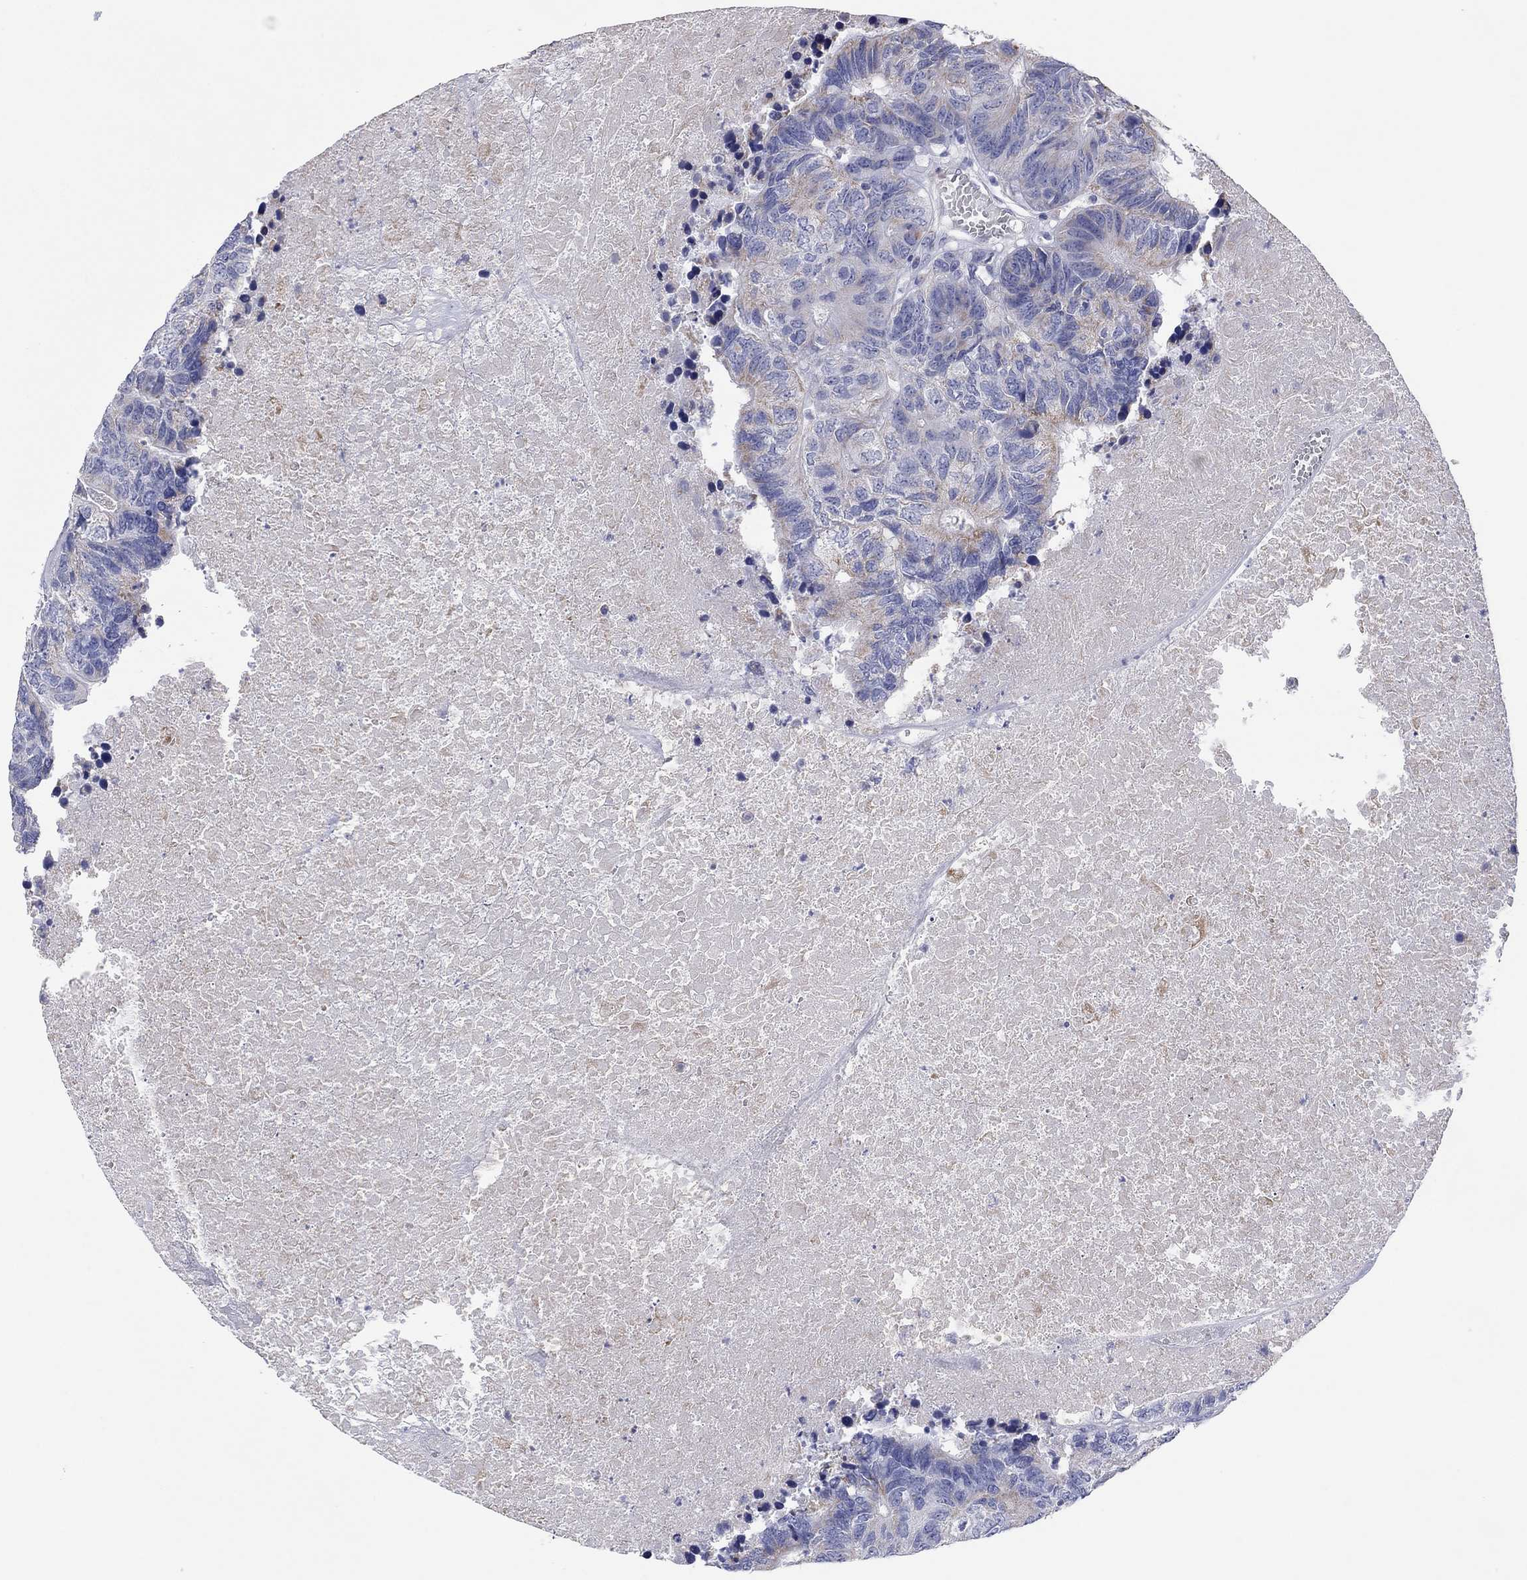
{"staining": {"intensity": "moderate", "quantity": "<25%", "location": "cytoplasmic/membranous"}, "tissue": "colorectal cancer", "cell_type": "Tumor cells", "image_type": "cancer", "snomed": [{"axis": "morphology", "description": "Adenocarcinoma, NOS"}, {"axis": "topography", "description": "Colon"}], "caption": "Protein expression analysis of human adenocarcinoma (colorectal) reveals moderate cytoplasmic/membranous staining in about <25% of tumor cells.", "gene": "MGST3", "patient": {"sex": "female", "age": 48}}